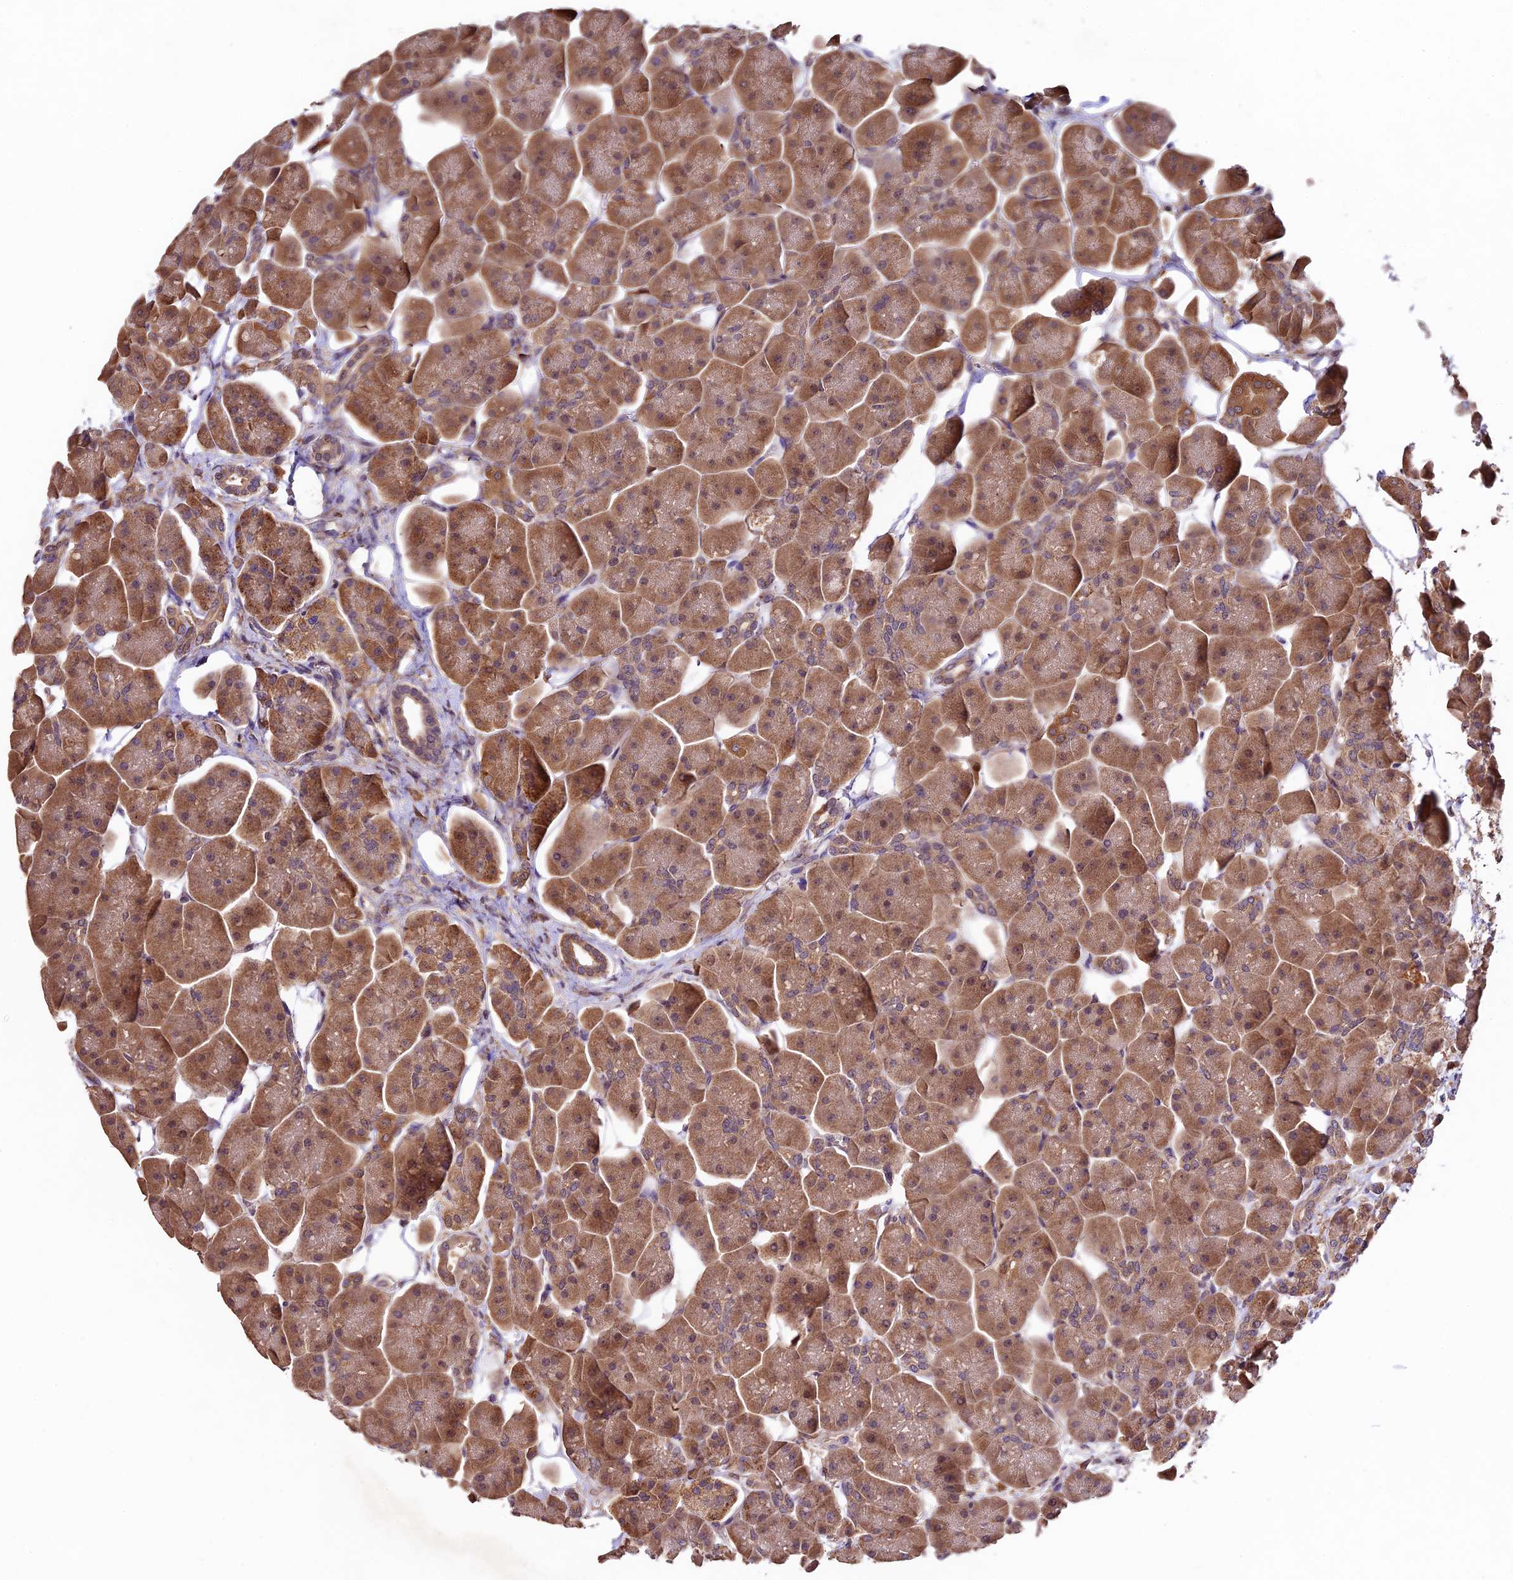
{"staining": {"intensity": "moderate", "quantity": ">75%", "location": "cytoplasmic/membranous"}, "tissue": "pancreas", "cell_type": "Exocrine glandular cells", "image_type": "normal", "snomed": [{"axis": "morphology", "description": "Normal tissue, NOS"}, {"axis": "topography", "description": "Pancreas"}], "caption": "Immunohistochemistry (IHC) staining of unremarkable pancreas, which shows medium levels of moderate cytoplasmic/membranous positivity in about >75% of exocrine glandular cells indicating moderate cytoplasmic/membranous protein expression. The staining was performed using DAB (3,3'-diaminobenzidine) (brown) for protein detection and nuclei were counterstained in hematoxylin (blue).", "gene": "SBNO2", "patient": {"sex": "male", "age": 66}}